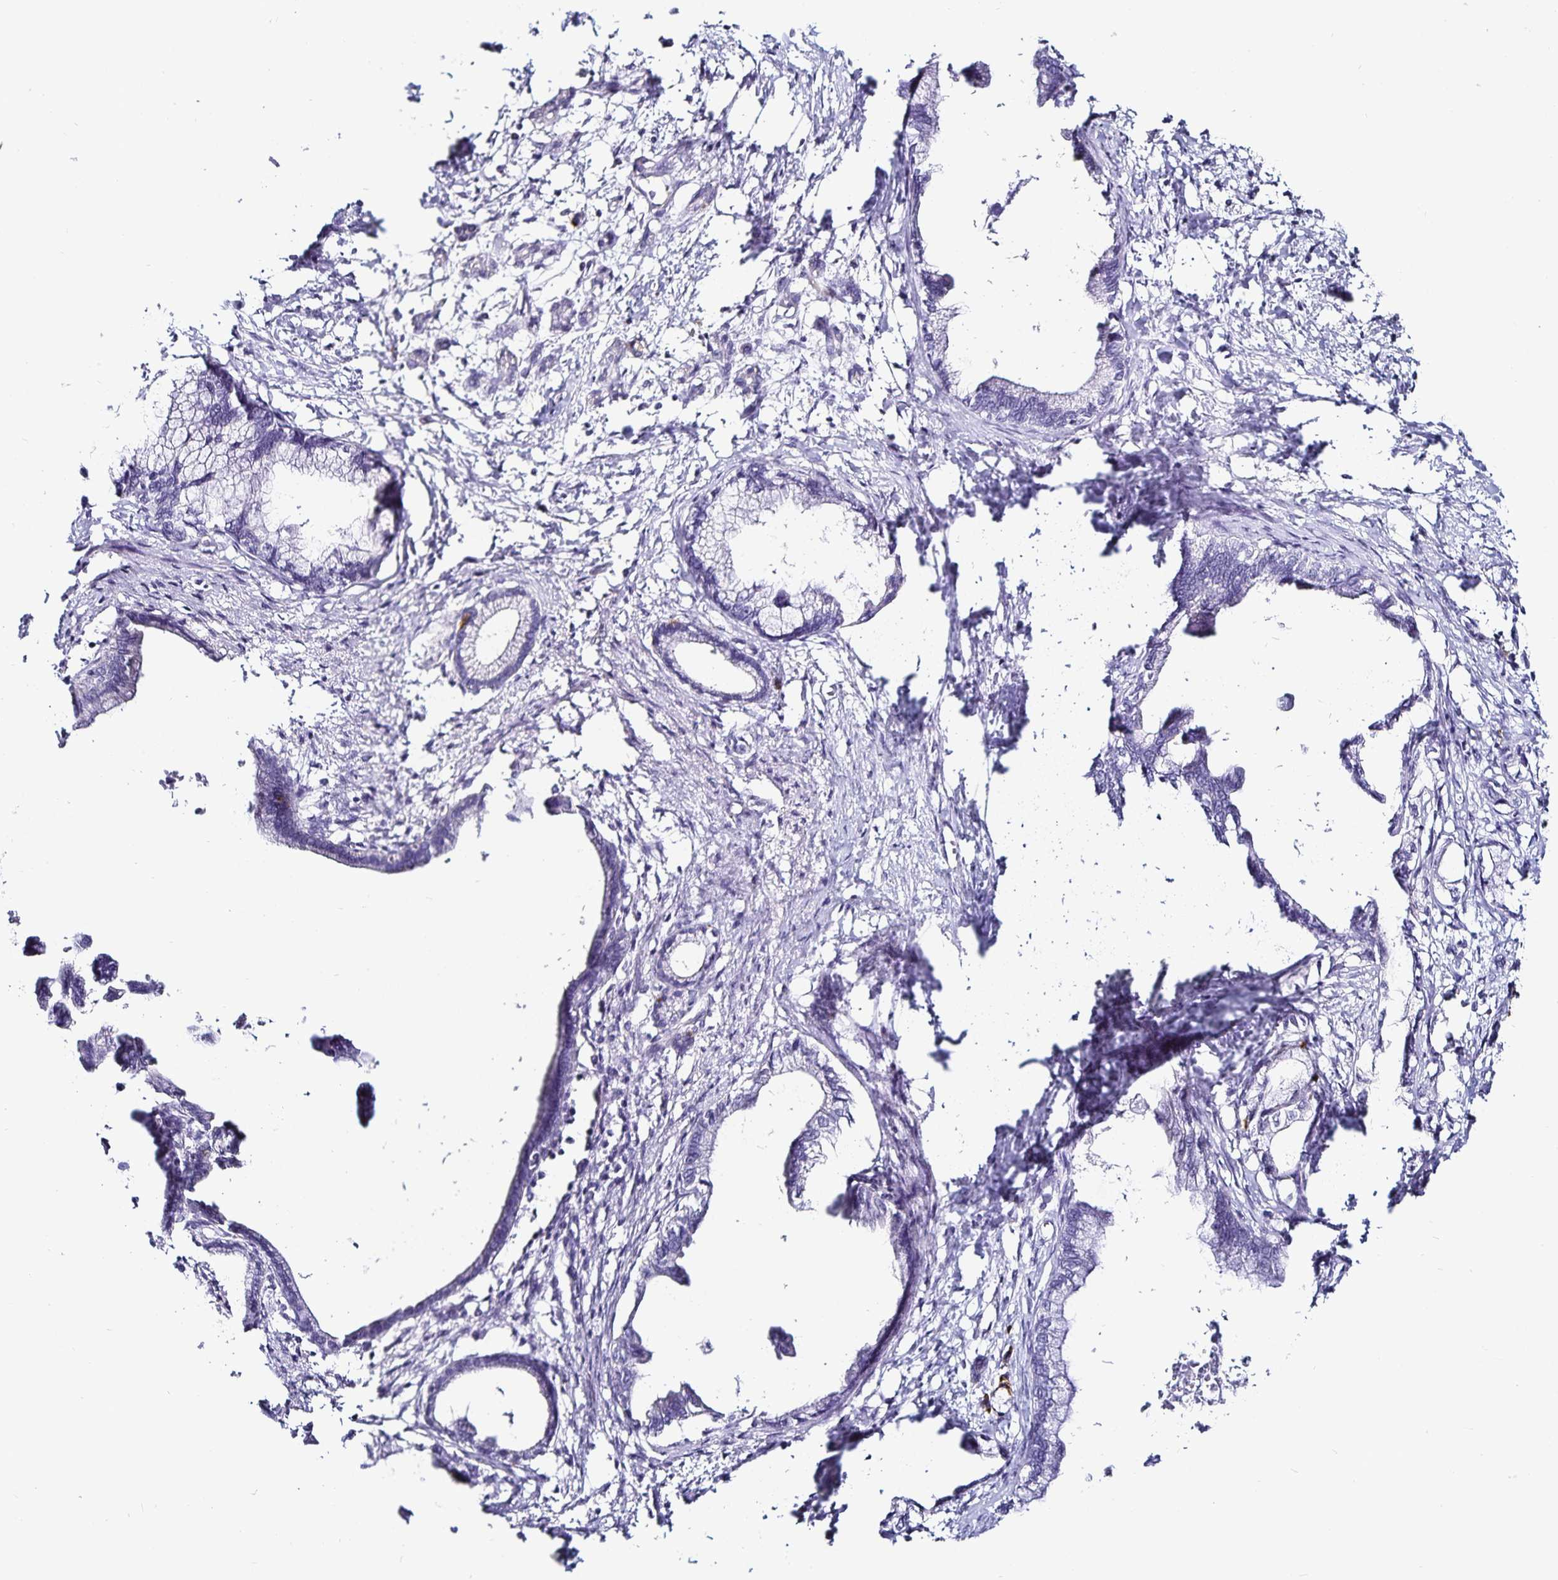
{"staining": {"intensity": "negative", "quantity": "none", "location": "none"}, "tissue": "pancreatic cancer", "cell_type": "Tumor cells", "image_type": "cancer", "snomed": [{"axis": "morphology", "description": "Adenocarcinoma, NOS"}, {"axis": "topography", "description": "Pancreas"}], "caption": "Tumor cells show no significant expression in pancreatic cancer (adenocarcinoma).", "gene": "TSPAN7", "patient": {"sex": "male", "age": 61}}